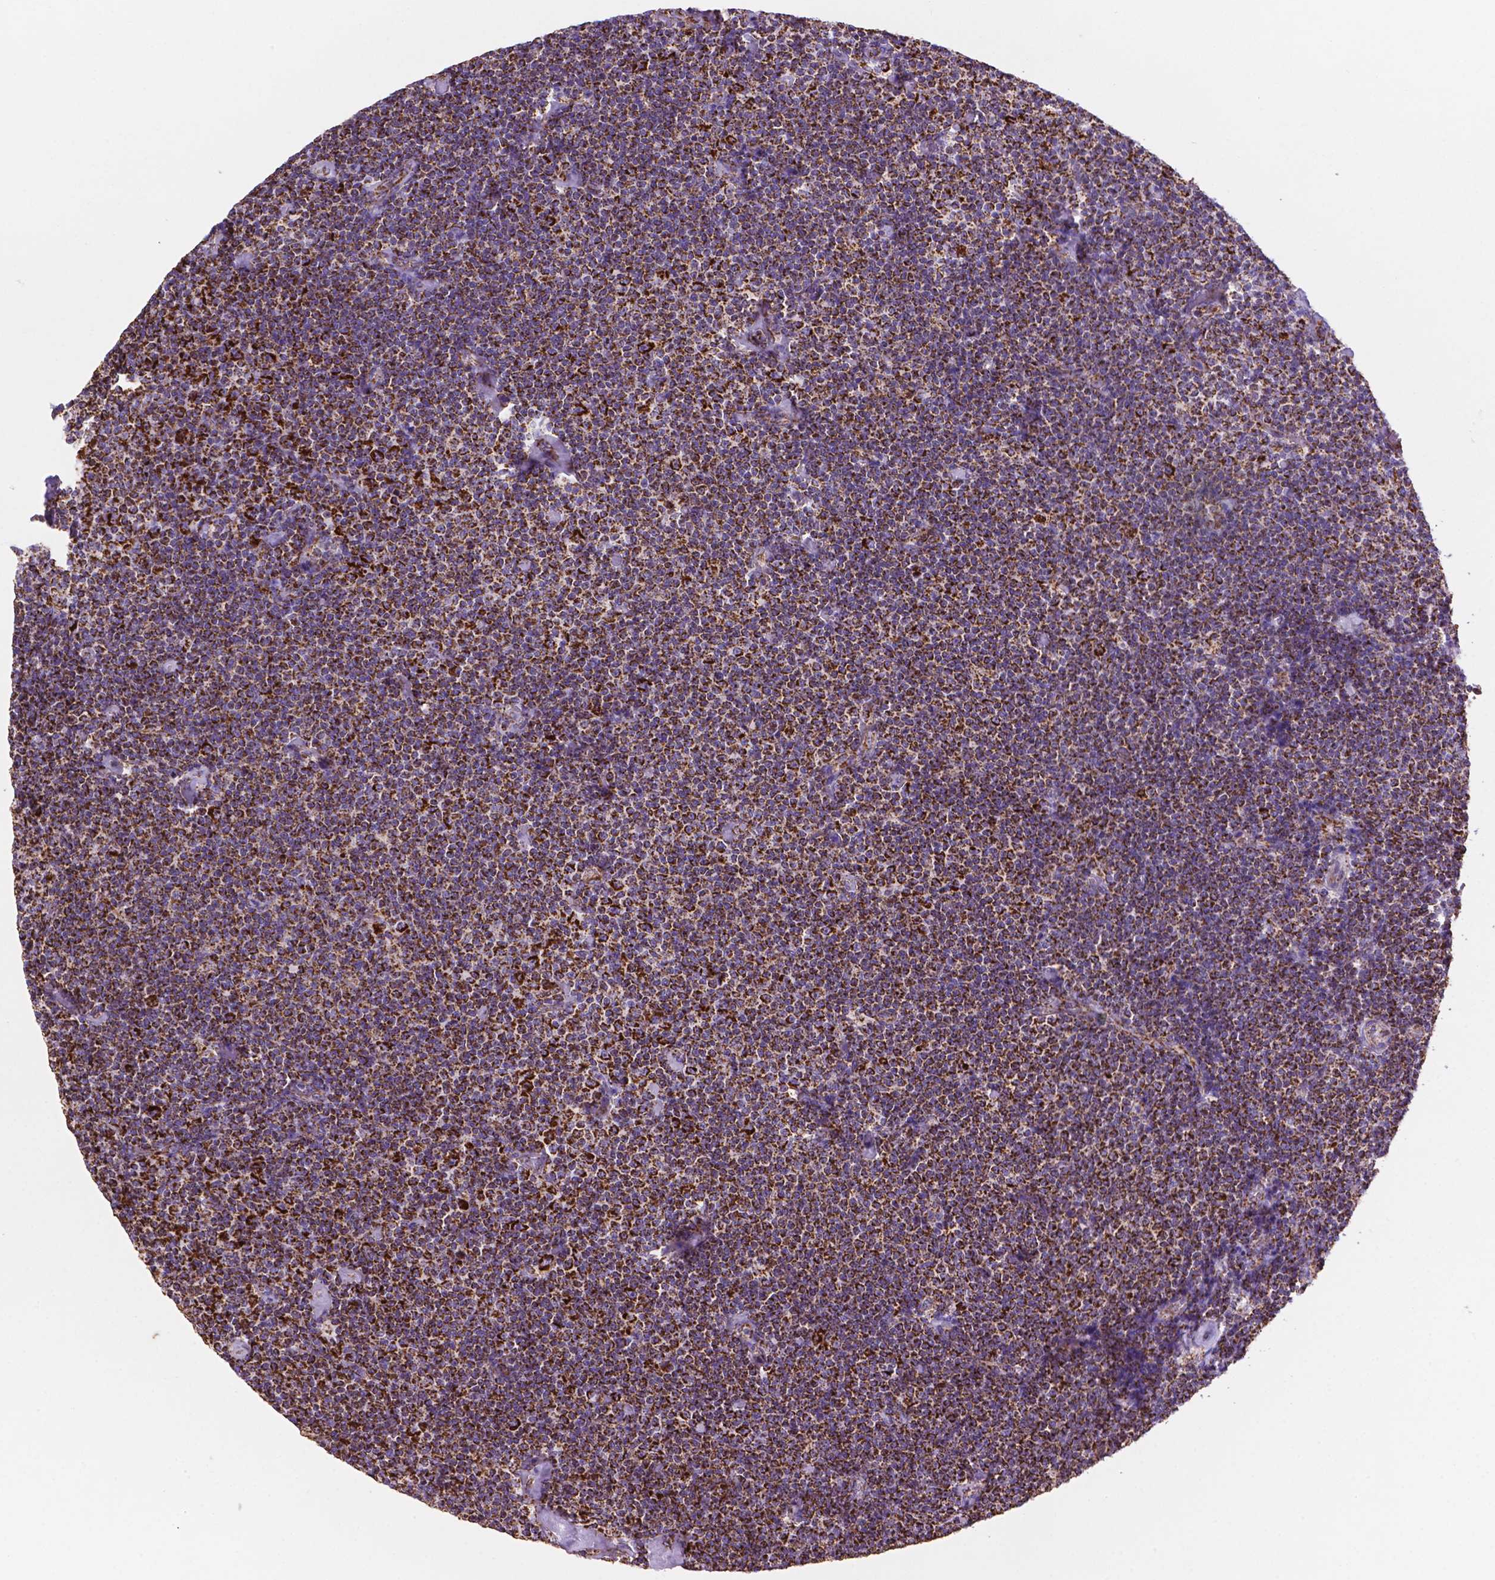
{"staining": {"intensity": "strong", "quantity": ">75%", "location": "cytoplasmic/membranous"}, "tissue": "lymphoma", "cell_type": "Tumor cells", "image_type": "cancer", "snomed": [{"axis": "morphology", "description": "Malignant lymphoma, non-Hodgkin's type, Low grade"}, {"axis": "topography", "description": "Lymph node"}], "caption": "An immunohistochemistry image of tumor tissue is shown. Protein staining in brown shows strong cytoplasmic/membranous positivity in lymphoma within tumor cells.", "gene": "HSPD1", "patient": {"sex": "male", "age": 81}}